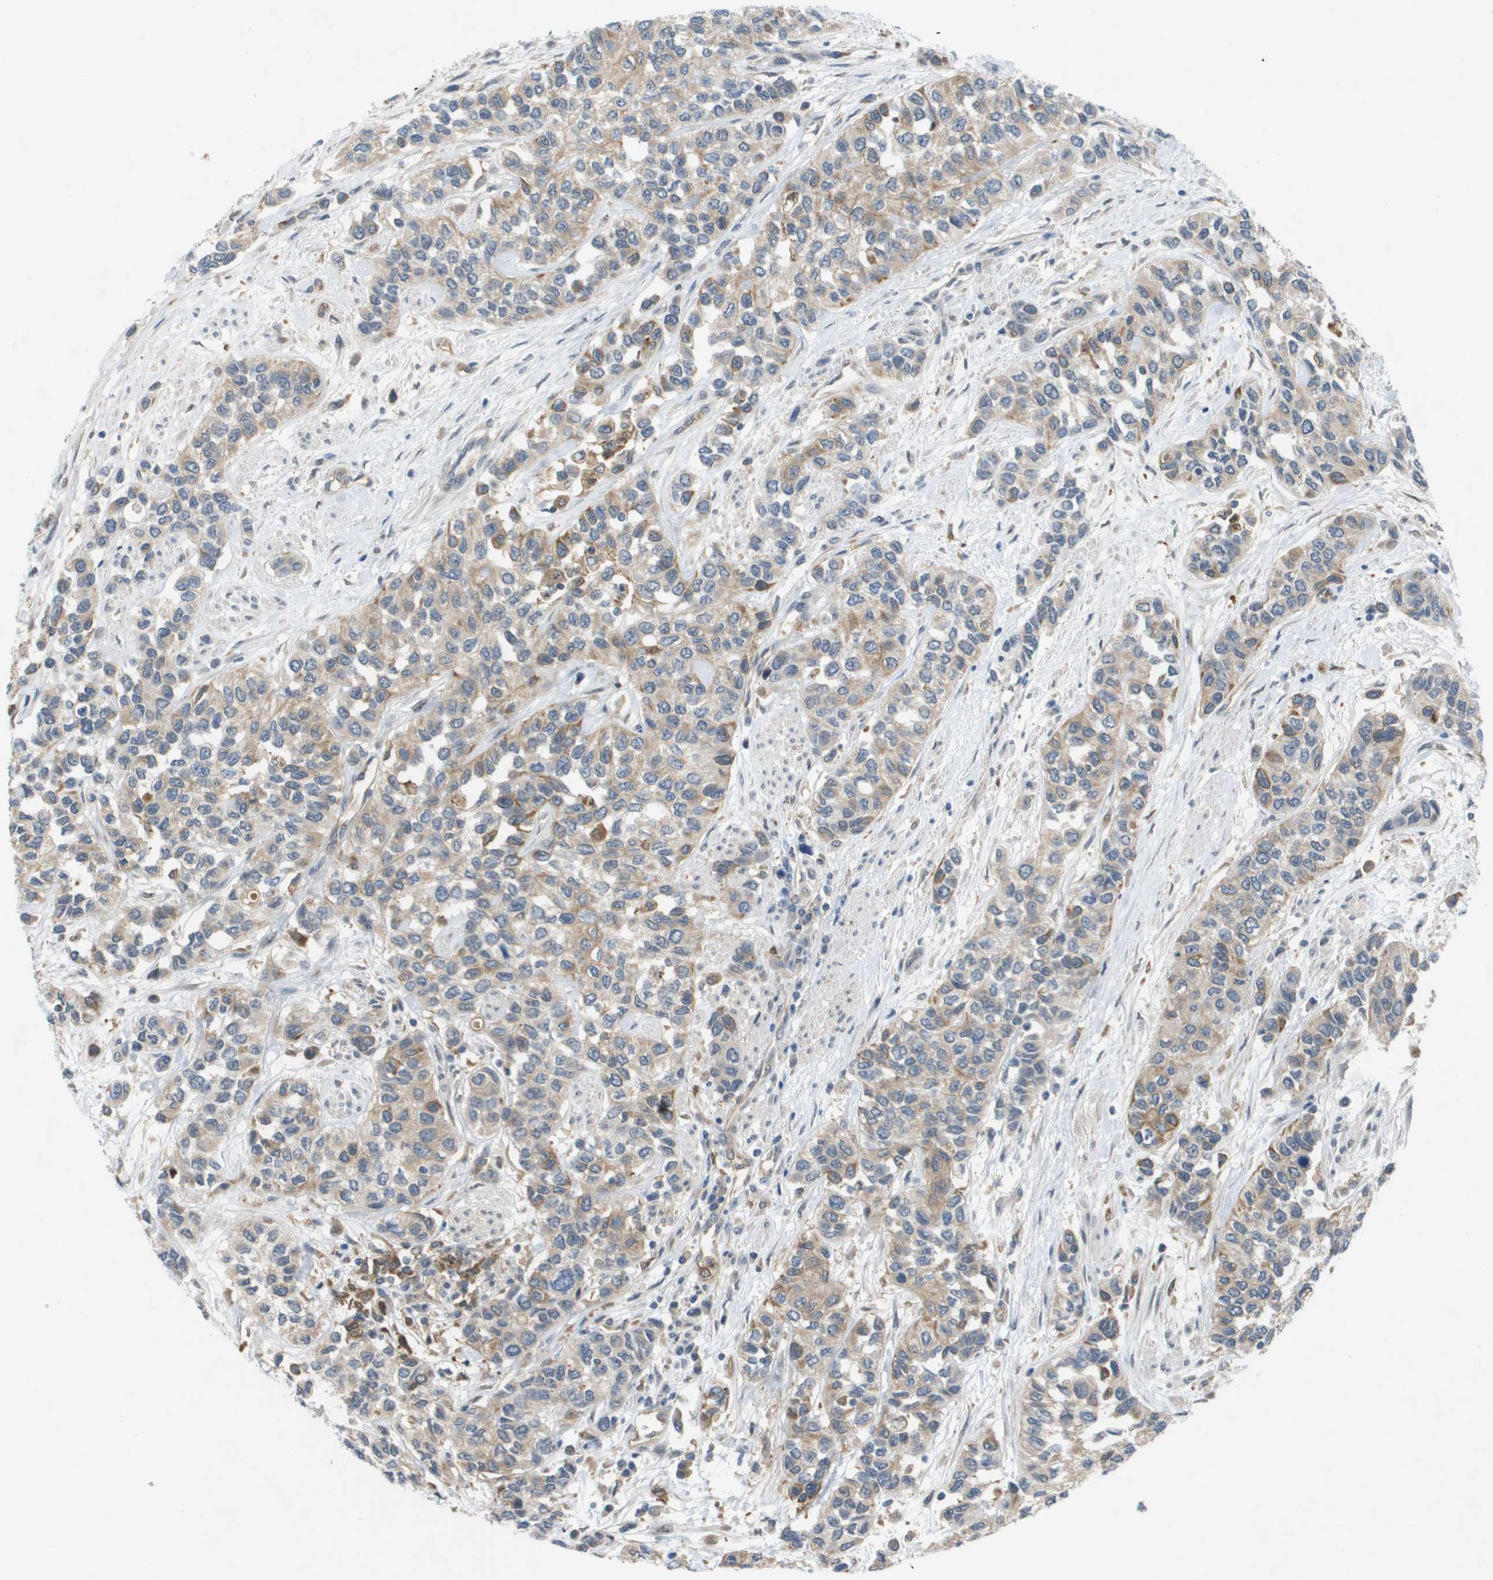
{"staining": {"intensity": "moderate", "quantity": "25%-75%", "location": "cytoplasmic/membranous"}, "tissue": "urothelial cancer", "cell_type": "Tumor cells", "image_type": "cancer", "snomed": [{"axis": "morphology", "description": "Urothelial carcinoma, High grade"}, {"axis": "topography", "description": "Urinary bladder"}], "caption": "DAB immunohistochemical staining of human urothelial cancer shows moderate cytoplasmic/membranous protein expression in about 25%-75% of tumor cells. (Brightfield microscopy of DAB IHC at high magnification).", "gene": "PALD1", "patient": {"sex": "female", "age": 56}}